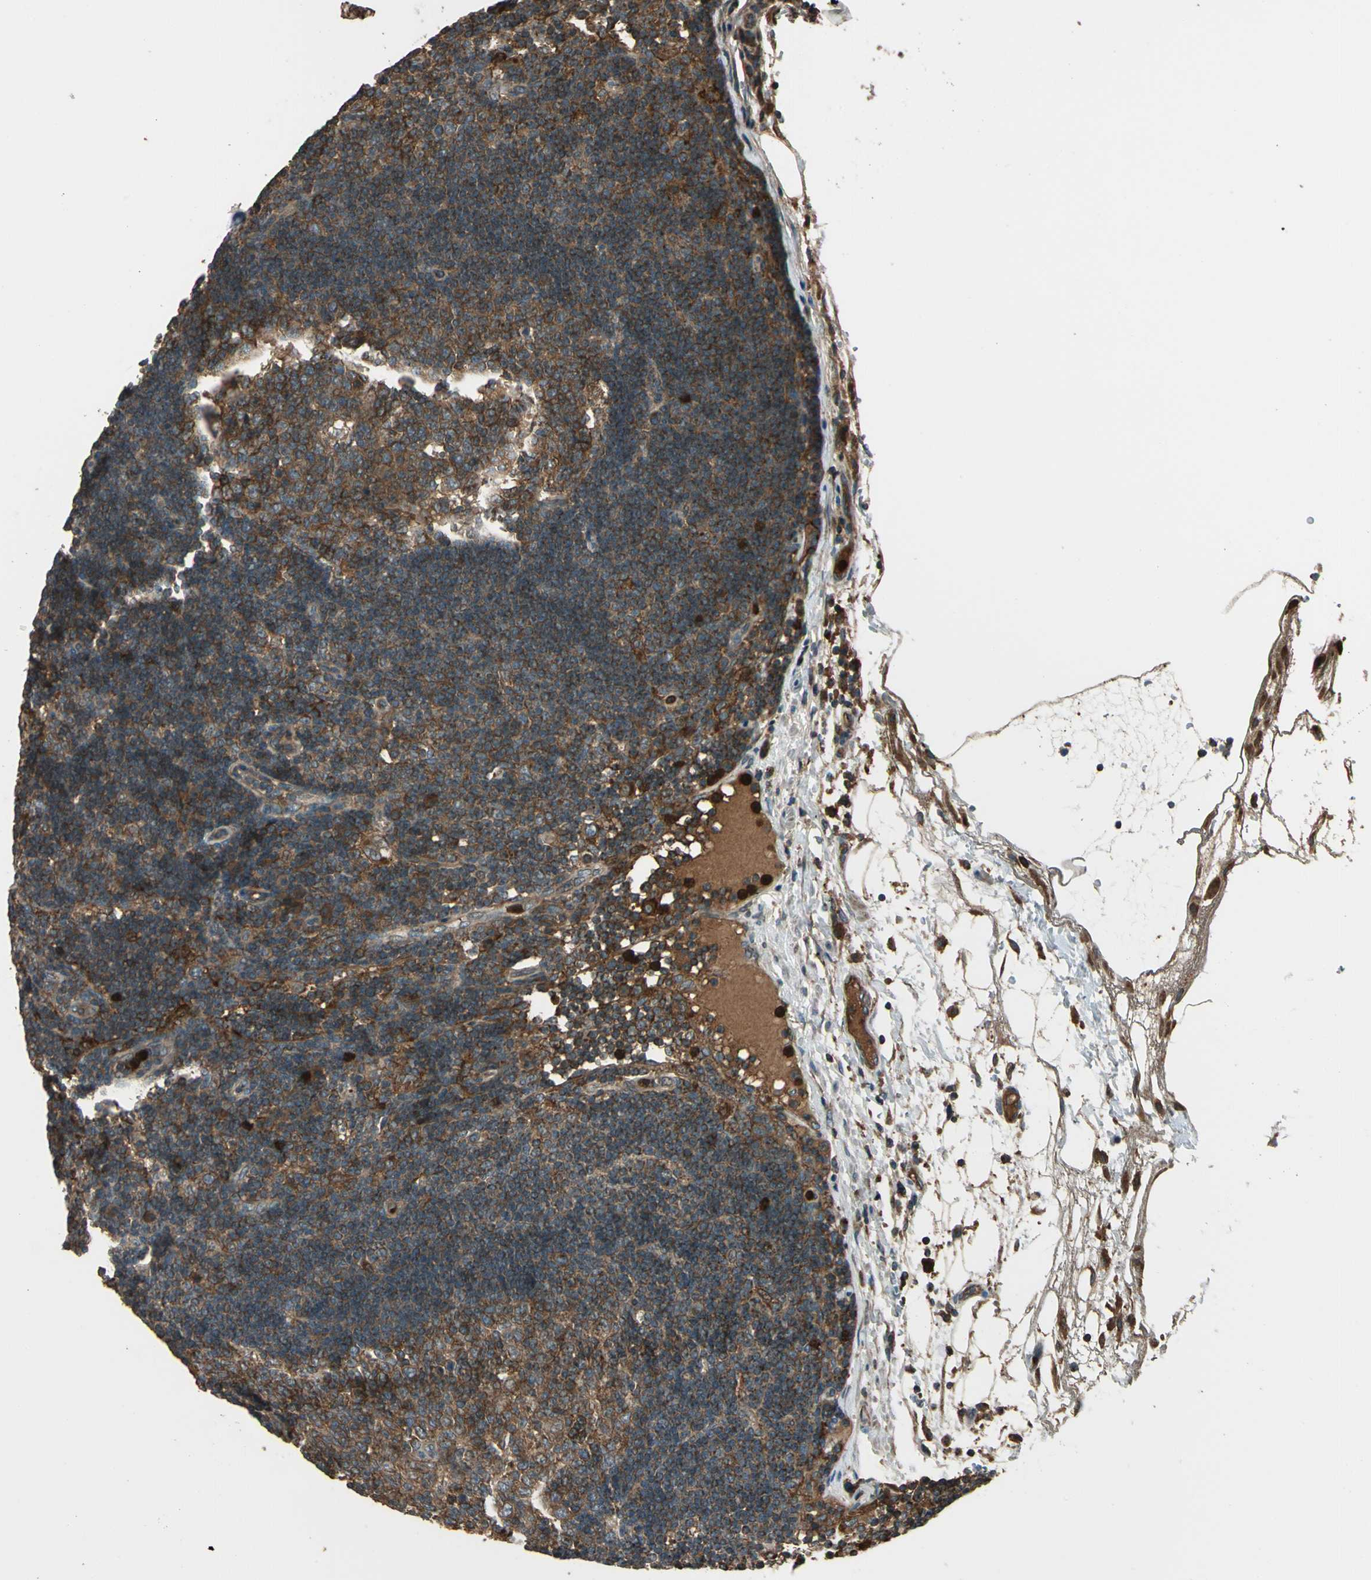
{"staining": {"intensity": "strong", "quantity": ">75%", "location": "cytoplasmic/membranous"}, "tissue": "lymph node", "cell_type": "Germinal center cells", "image_type": "normal", "snomed": [{"axis": "morphology", "description": "Normal tissue, NOS"}, {"axis": "morphology", "description": "Squamous cell carcinoma, metastatic, NOS"}, {"axis": "topography", "description": "Lymph node"}], "caption": "High-magnification brightfield microscopy of unremarkable lymph node stained with DAB (brown) and counterstained with hematoxylin (blue). germinal center cells exhibit strong cytoplasmic/membranous positivity is present in about>75% of cells. (IHC, brightfield microscopy, high magnification).", "gene": "STX11", "patient": {"sex": "female", "age": 53}}